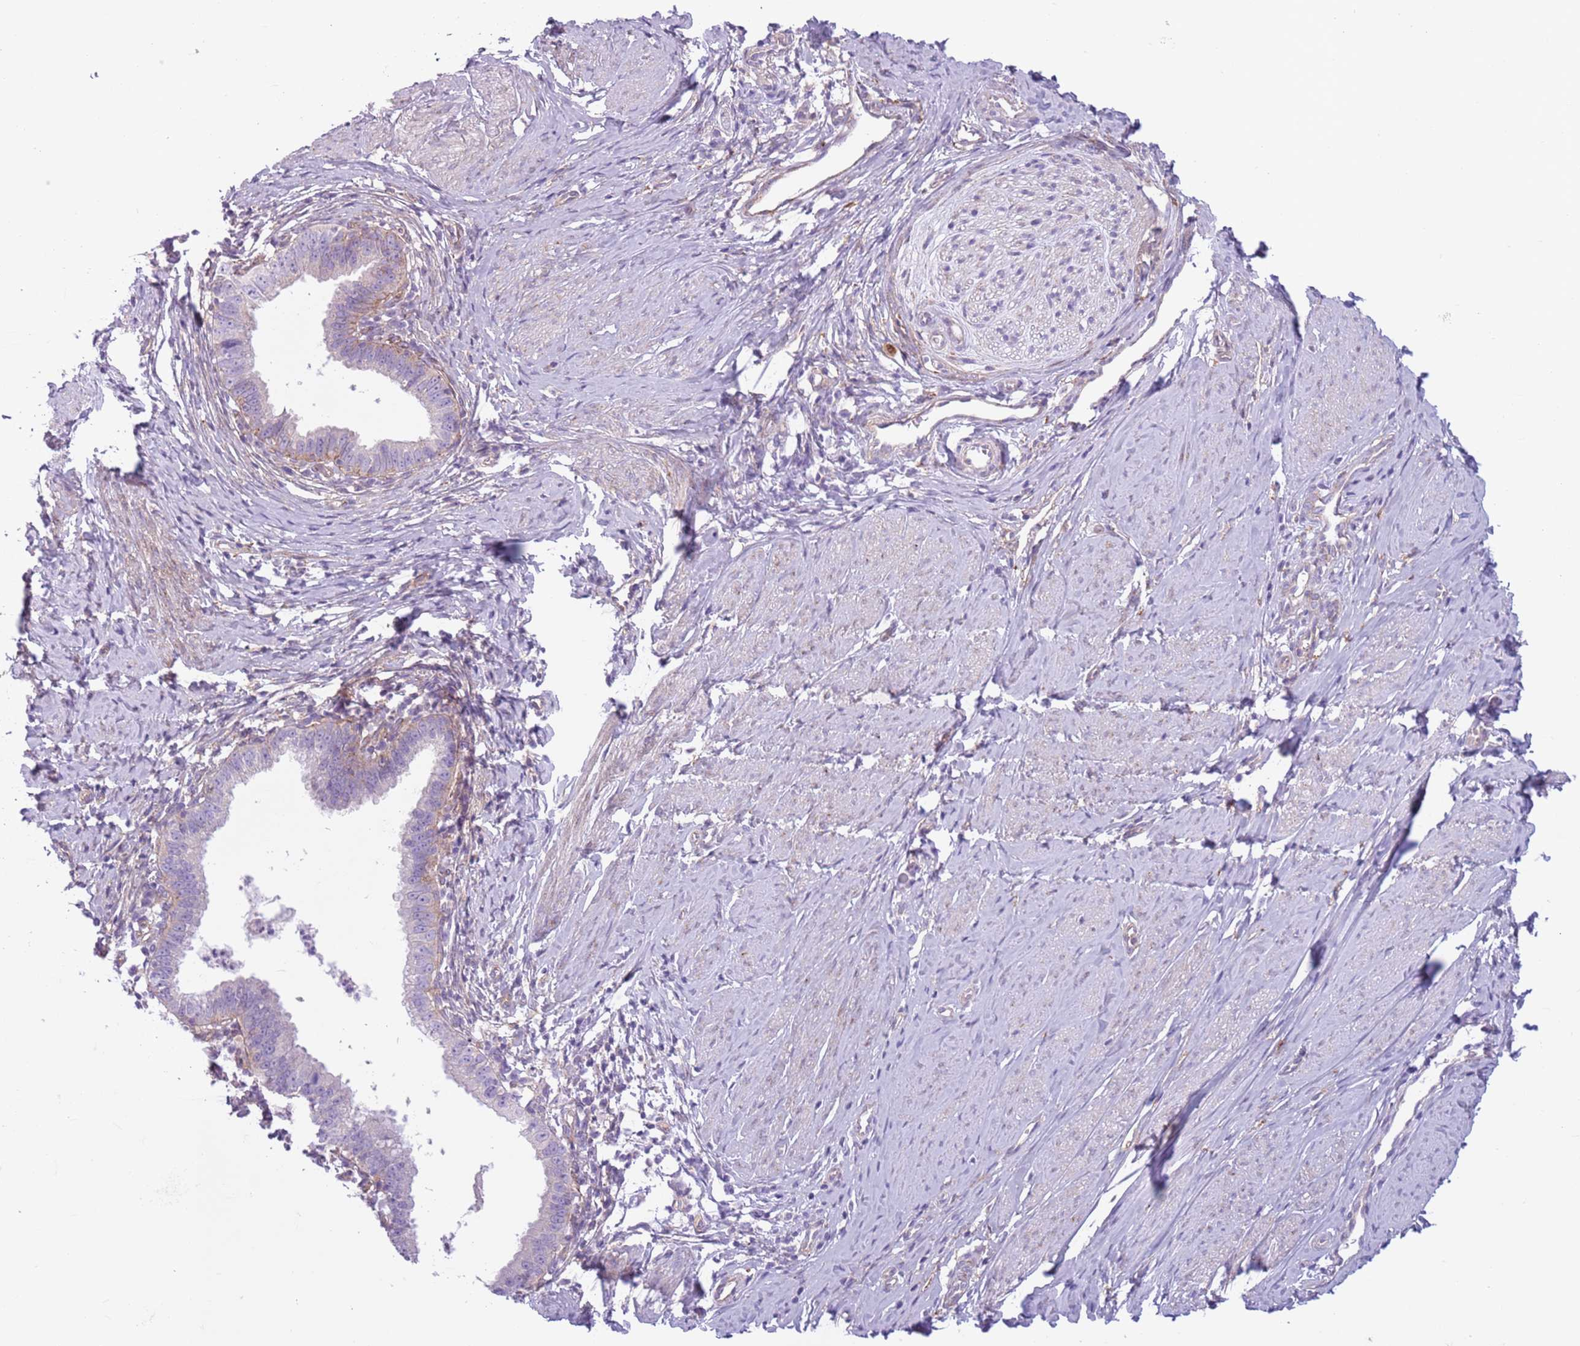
{"staining": {"intensity": "negative", "quantity": "none", "location": "none"}, "tissue": "cervical cancer", "cell_type": "Tumor cells", "image_type": "cancer", "snomed": [{"axis": "morphology", "description": "Adenocarcinoma, NOS"}, {"axis": "topography", "description": "Cervix"}], "caption": "This is an IHC image of cervical cancer (adenocarcinoma). There is no positivity in tumor cells.", "gene": "SNX6", "patient": {"sex": "female", "age": 36}}